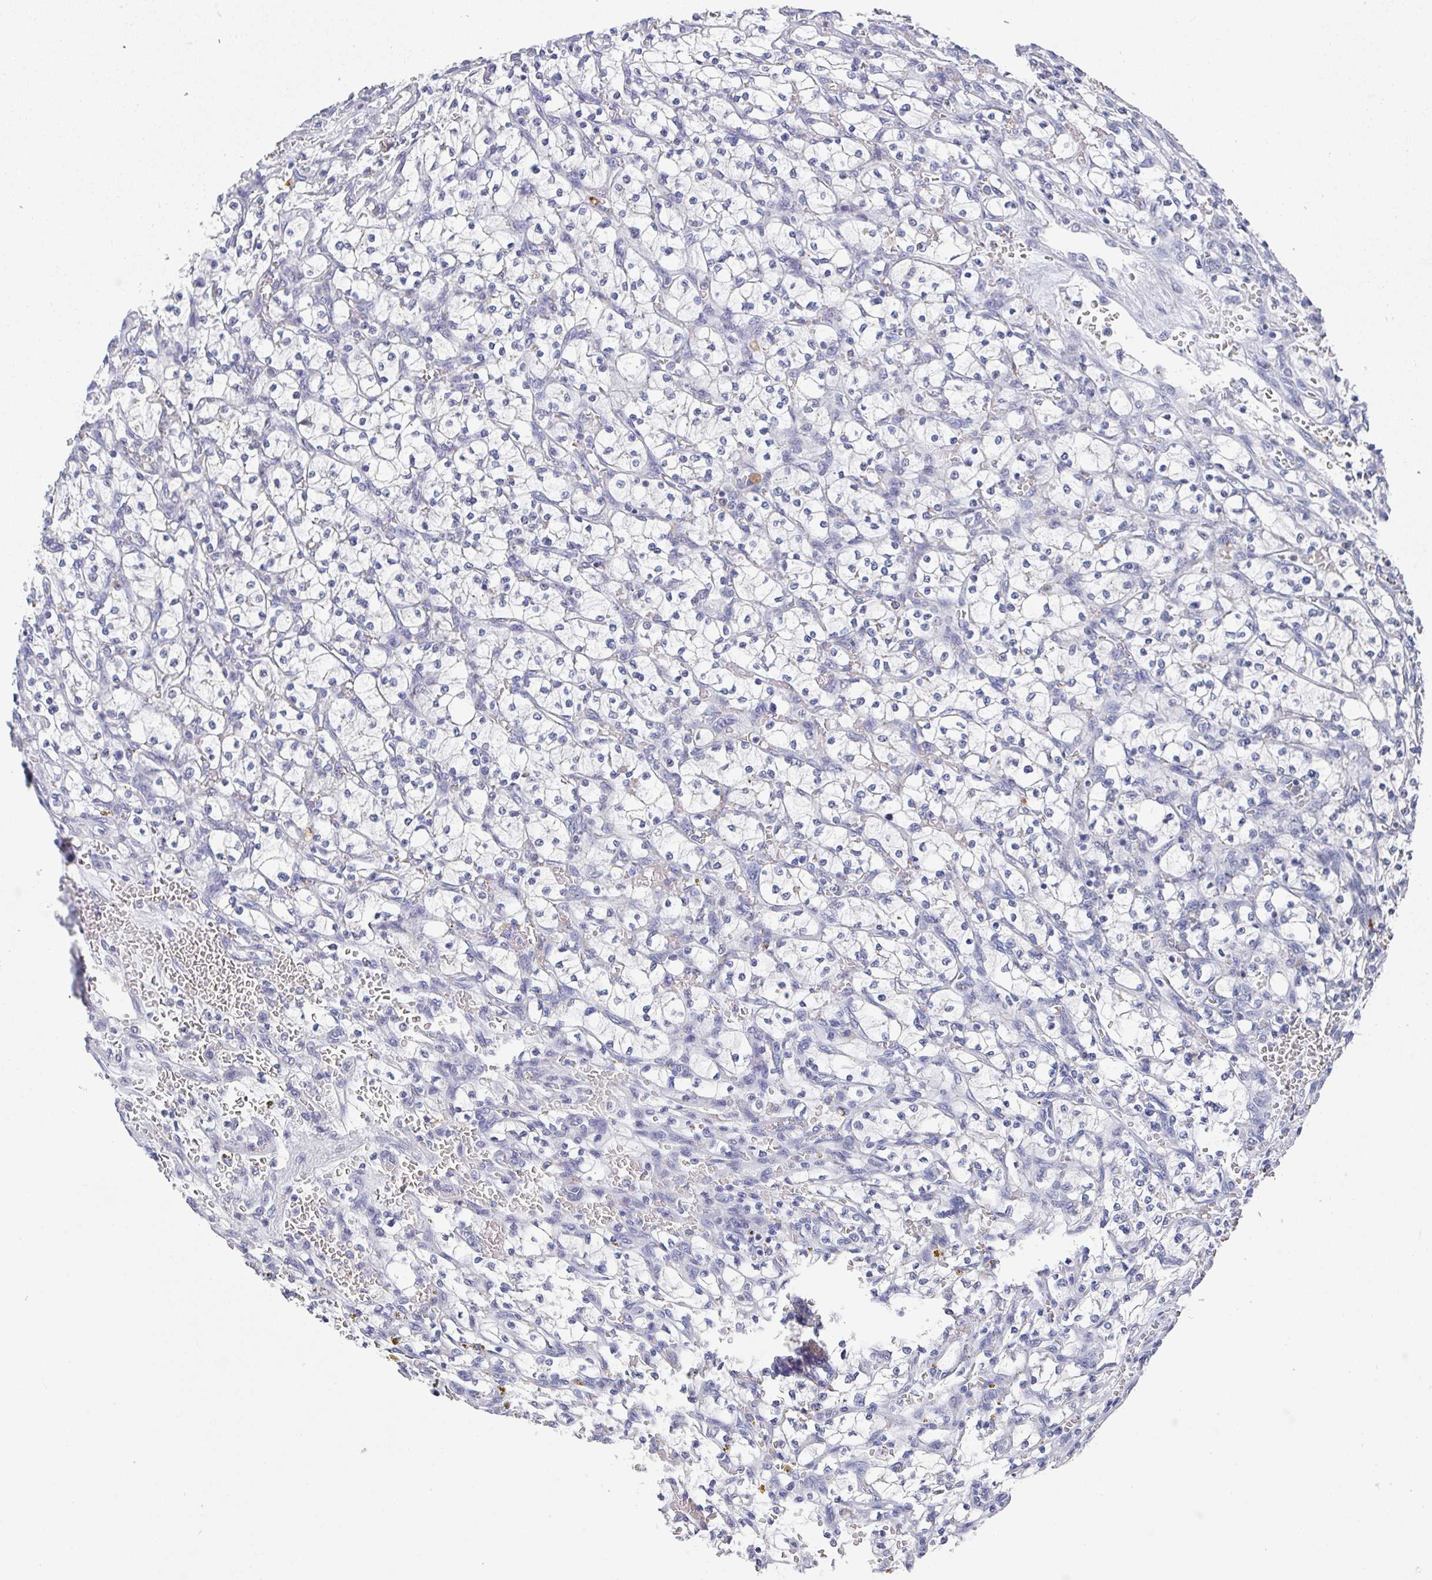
{"staining": {"intensity": "negative", "quantity": "none", "location": "none"}, "tissue": "renal cancer", "cell_type": "Tumor cells", "image_type": "cancer", "snomed": [{"axis": "morphology", "description": "Adenocarcinoma, NOS"}, {"axis": "topography", "description": "Kidney"}], "caption": "Tumor cells show no significant positivity in renal cancer (adenocarcinoma).", "gene": "NCF1", "patient": {"sex": "female", "age": 64}}